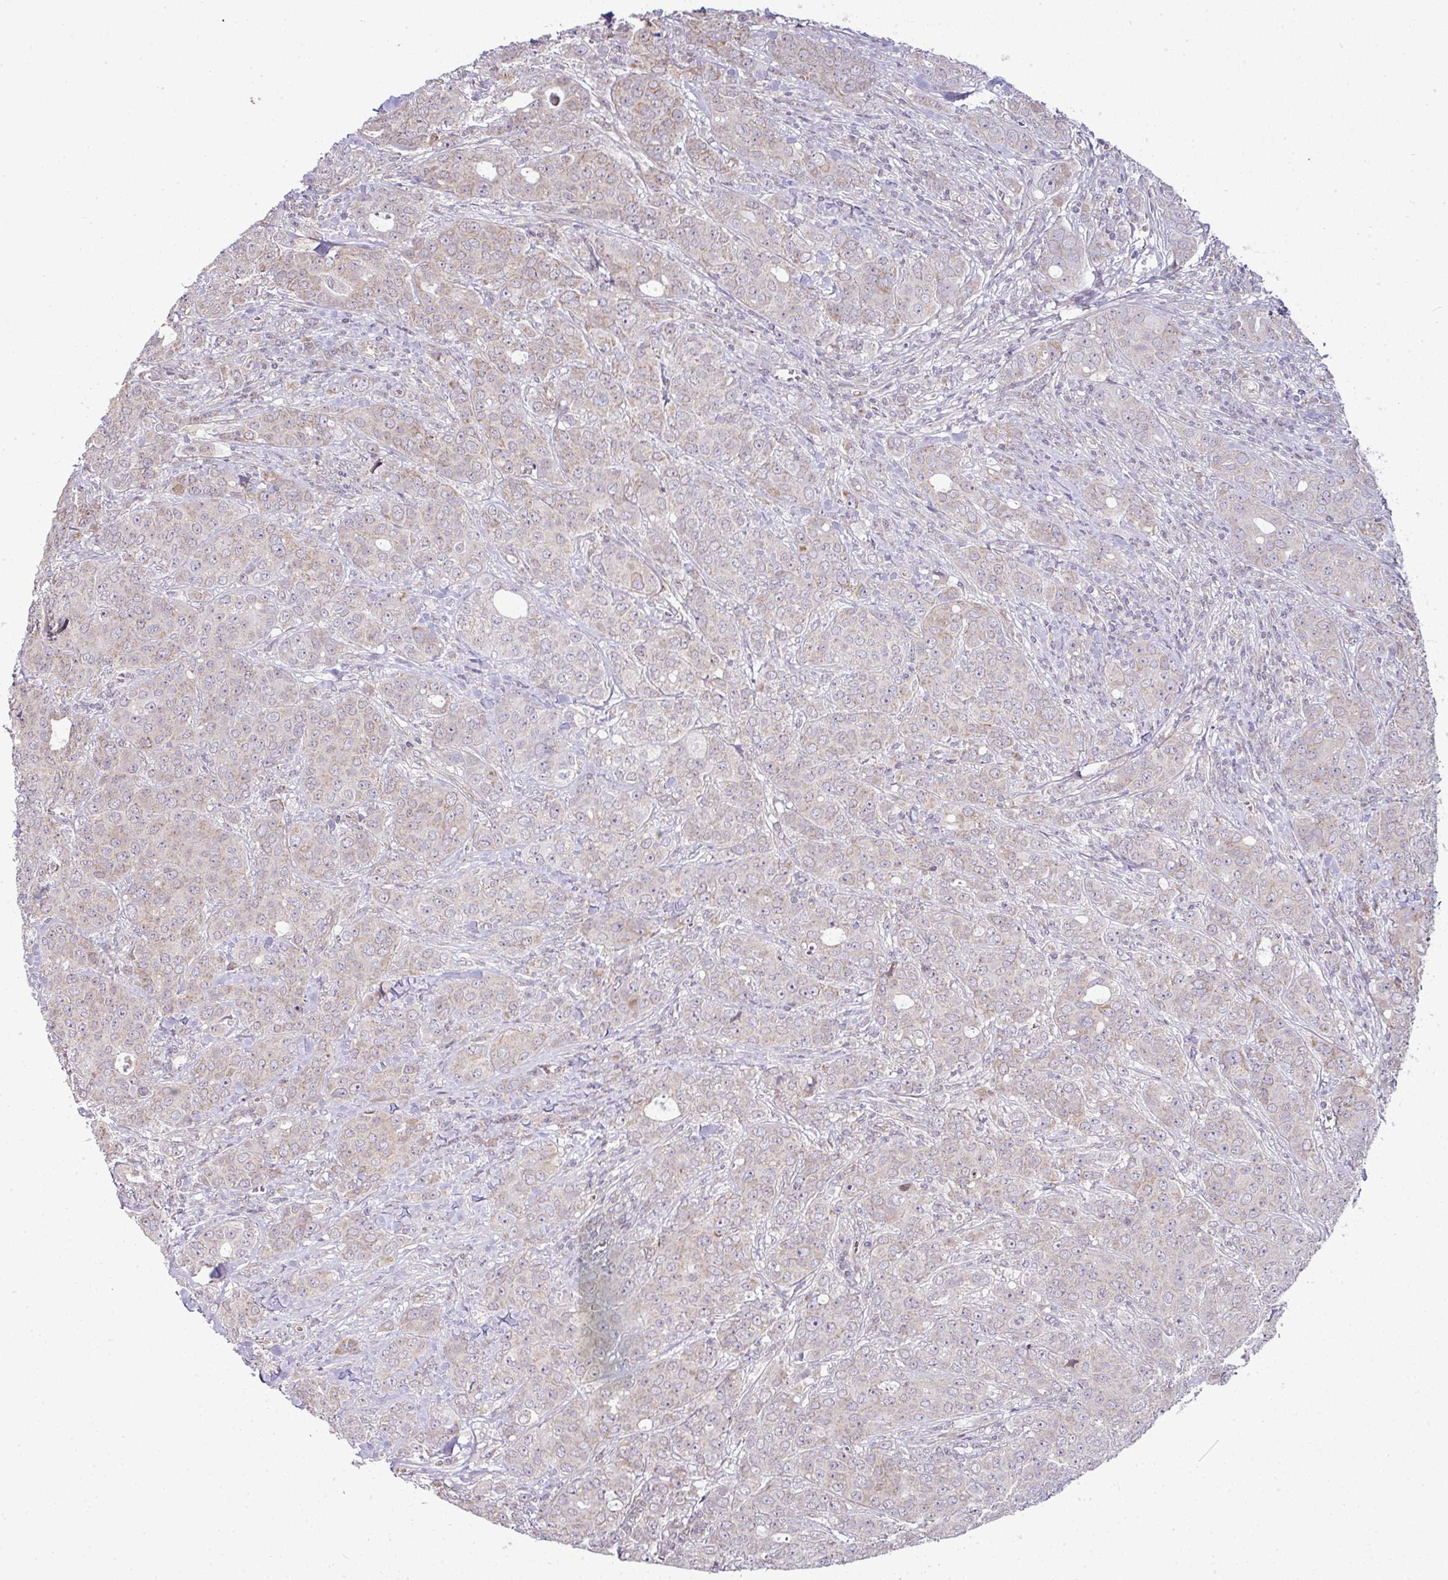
{"staining": {"intensity": "moderate", "quantity": "<25%", "location": "cytoplasmic/membranous"}, "tissue": "breast cancer", "cell_type": "Tumor cells", "image_type": "cancer", "snomed": [{"axis": "morphology", "description": "Duct carcinoma"}, {"axis": "topography", "description": "Breast"}], "caption": "Immunohistochemical staining of breast cancer (intraductal carcinoma) reveals low levels of moderate cytoplasmic/membranous protein positivity in about <25% of tumor cells.", "gene": "TIMMDC1", "patient": {"sex": "female", "age": 43}}